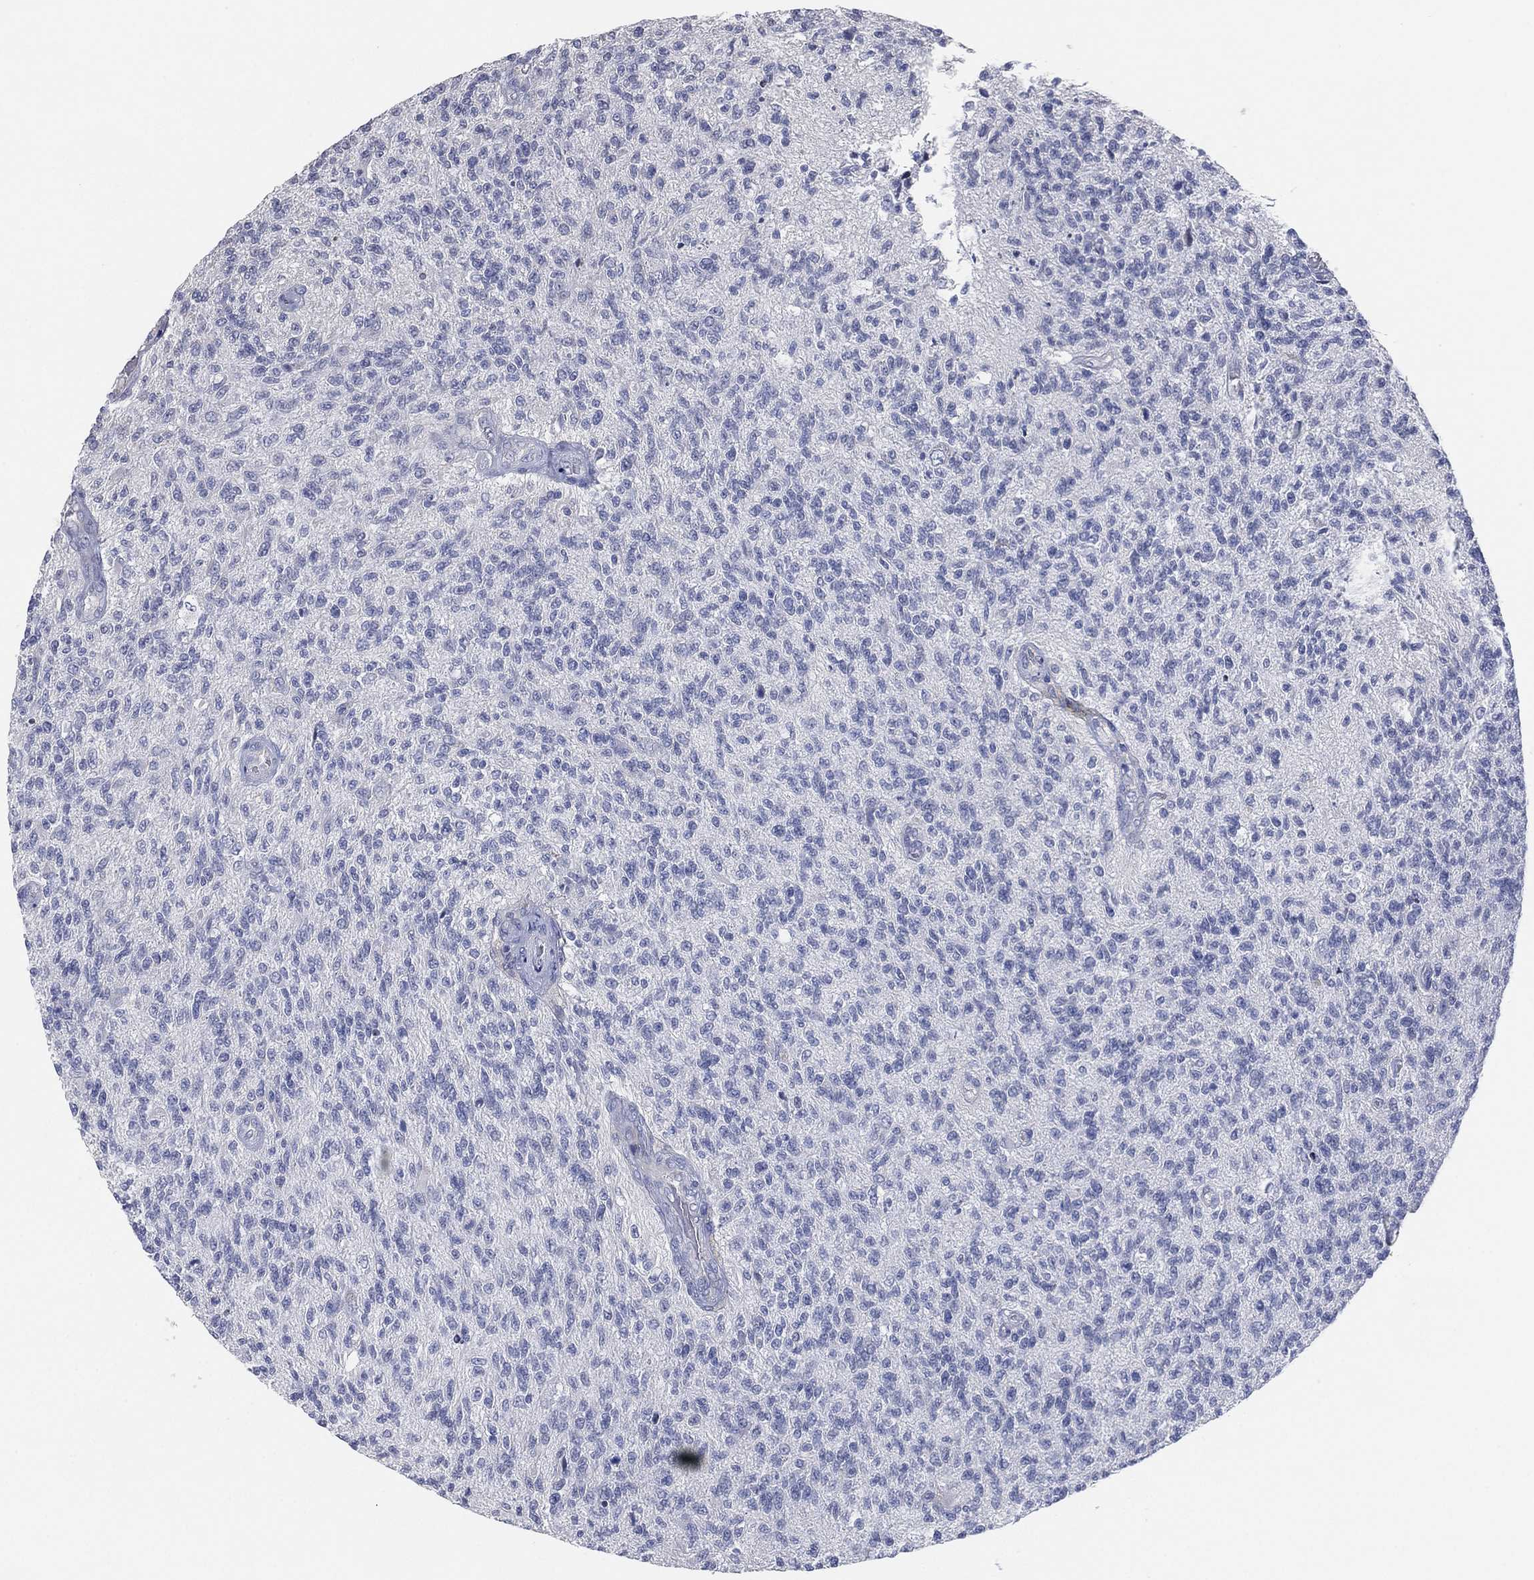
{"staining": {"intensity": "negative", "quantity": "none", "location": "none"}, "tissue": "glioma", "cell_type": "Tumor cells", "image_type": "cancer", "snomed": [{"axis": "morphology", "description": "Glioma, malignant, High grade"}, {"axis": "topography", "description": "Brain"}], "caption": "High magnification brightfield microscopy of high-grade glioma (malignant) stained with DAB (brown) and counterstained with hematoxylin (blue): tumor cells show no significant staining.", "gene": "CFTR", "patient": {"sex": "male", "age": 56}}